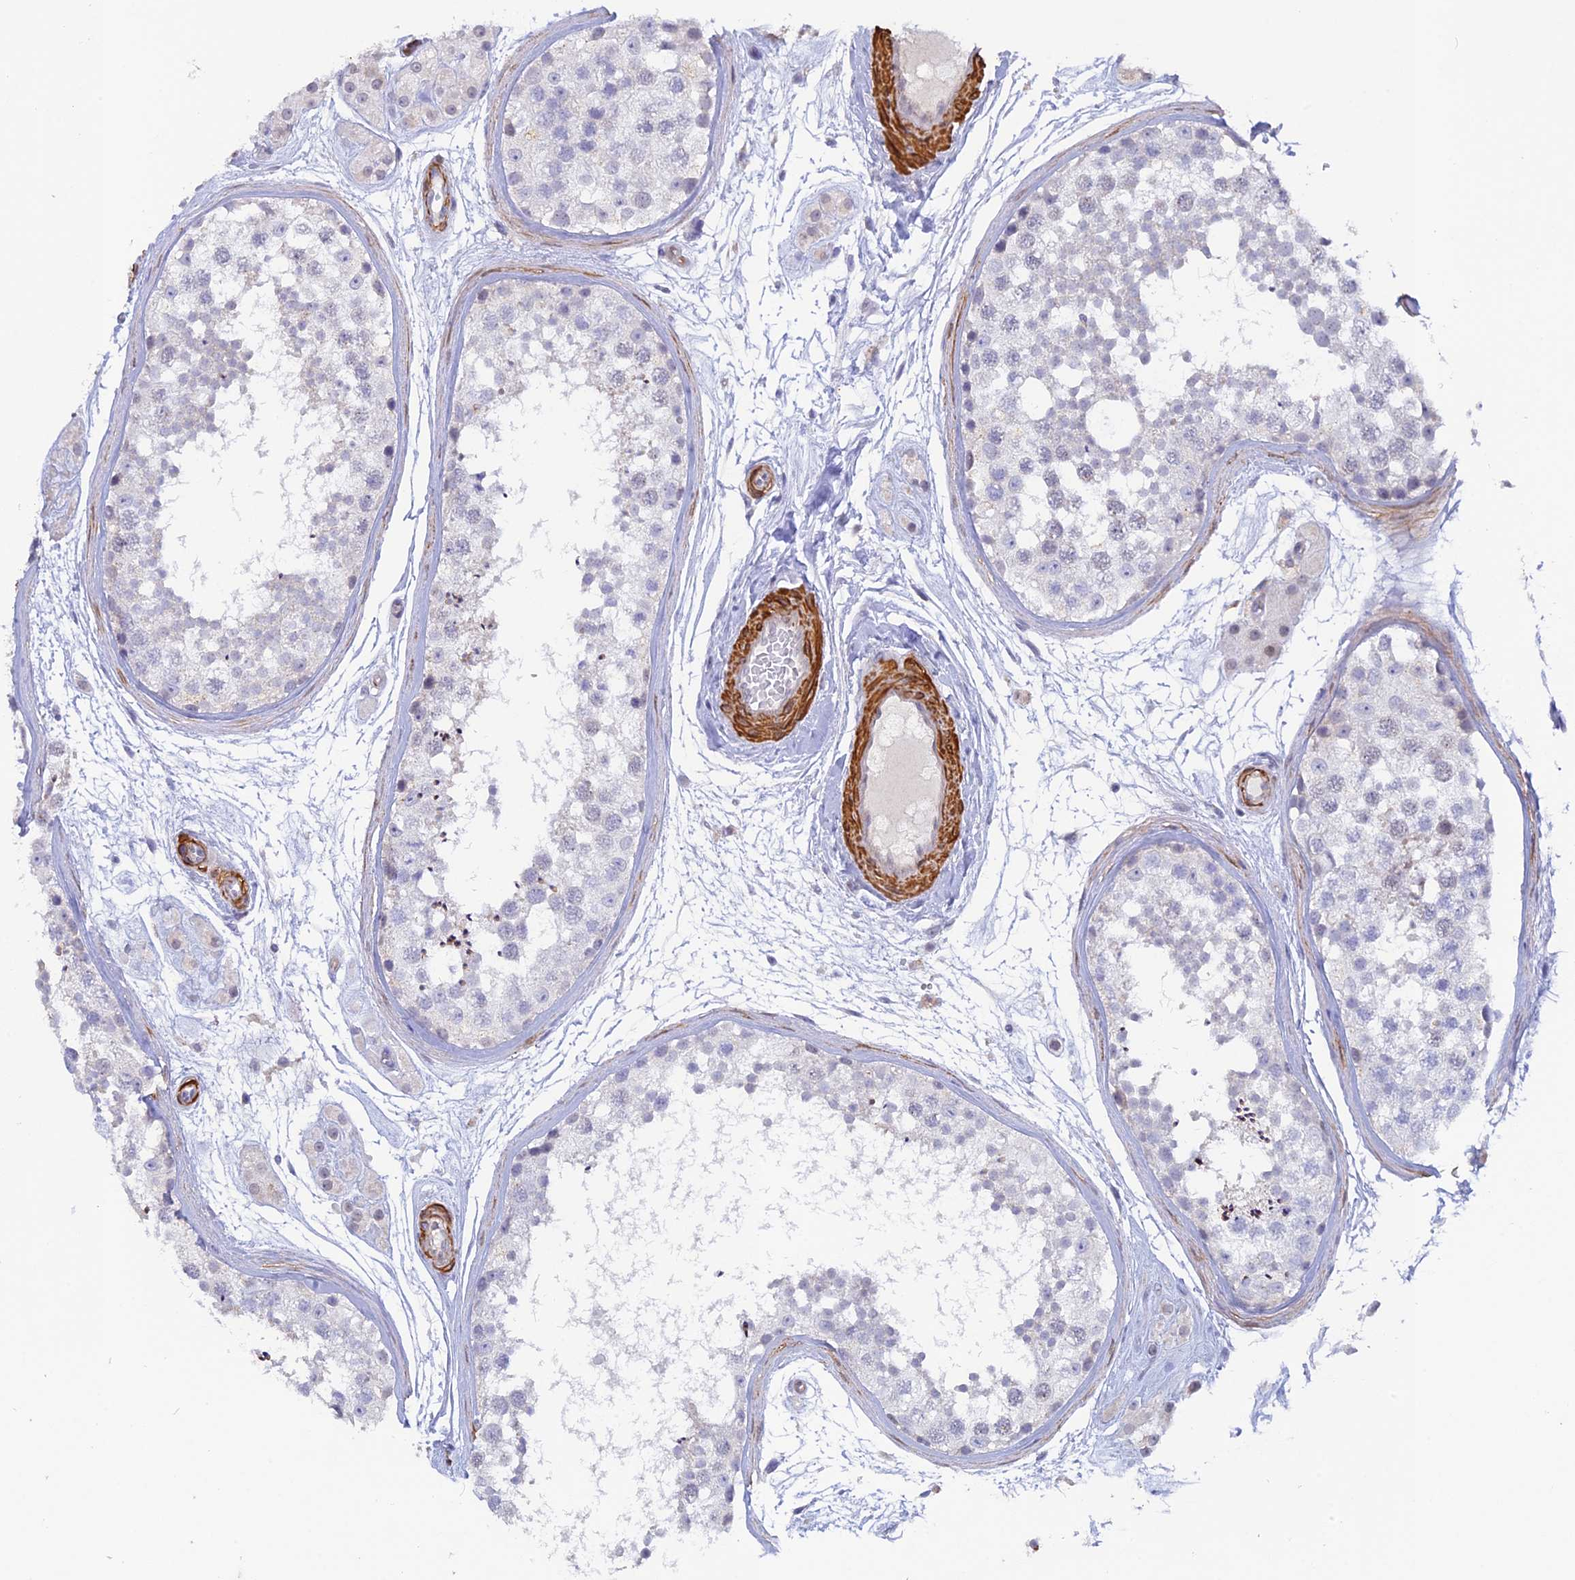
{"staining": {"intensity": "weak", "quantity": "<25%", "location": "nuclear"}, "tissue": "testis", "cell_type": "Cells in seminiferous ducts", "image_type": "normal", "snomed": [{"axis": "morphology", "description": "Normal tissue, NOS"}, {"axis": "topography", "description": "Testis"}], "caption": "The immunohistochemistry micrograph has no significant positivity in cells in seminiferous ducts of testis.", "gene": "CCDC154", "patient": {"sex": "male", "age": 56}}